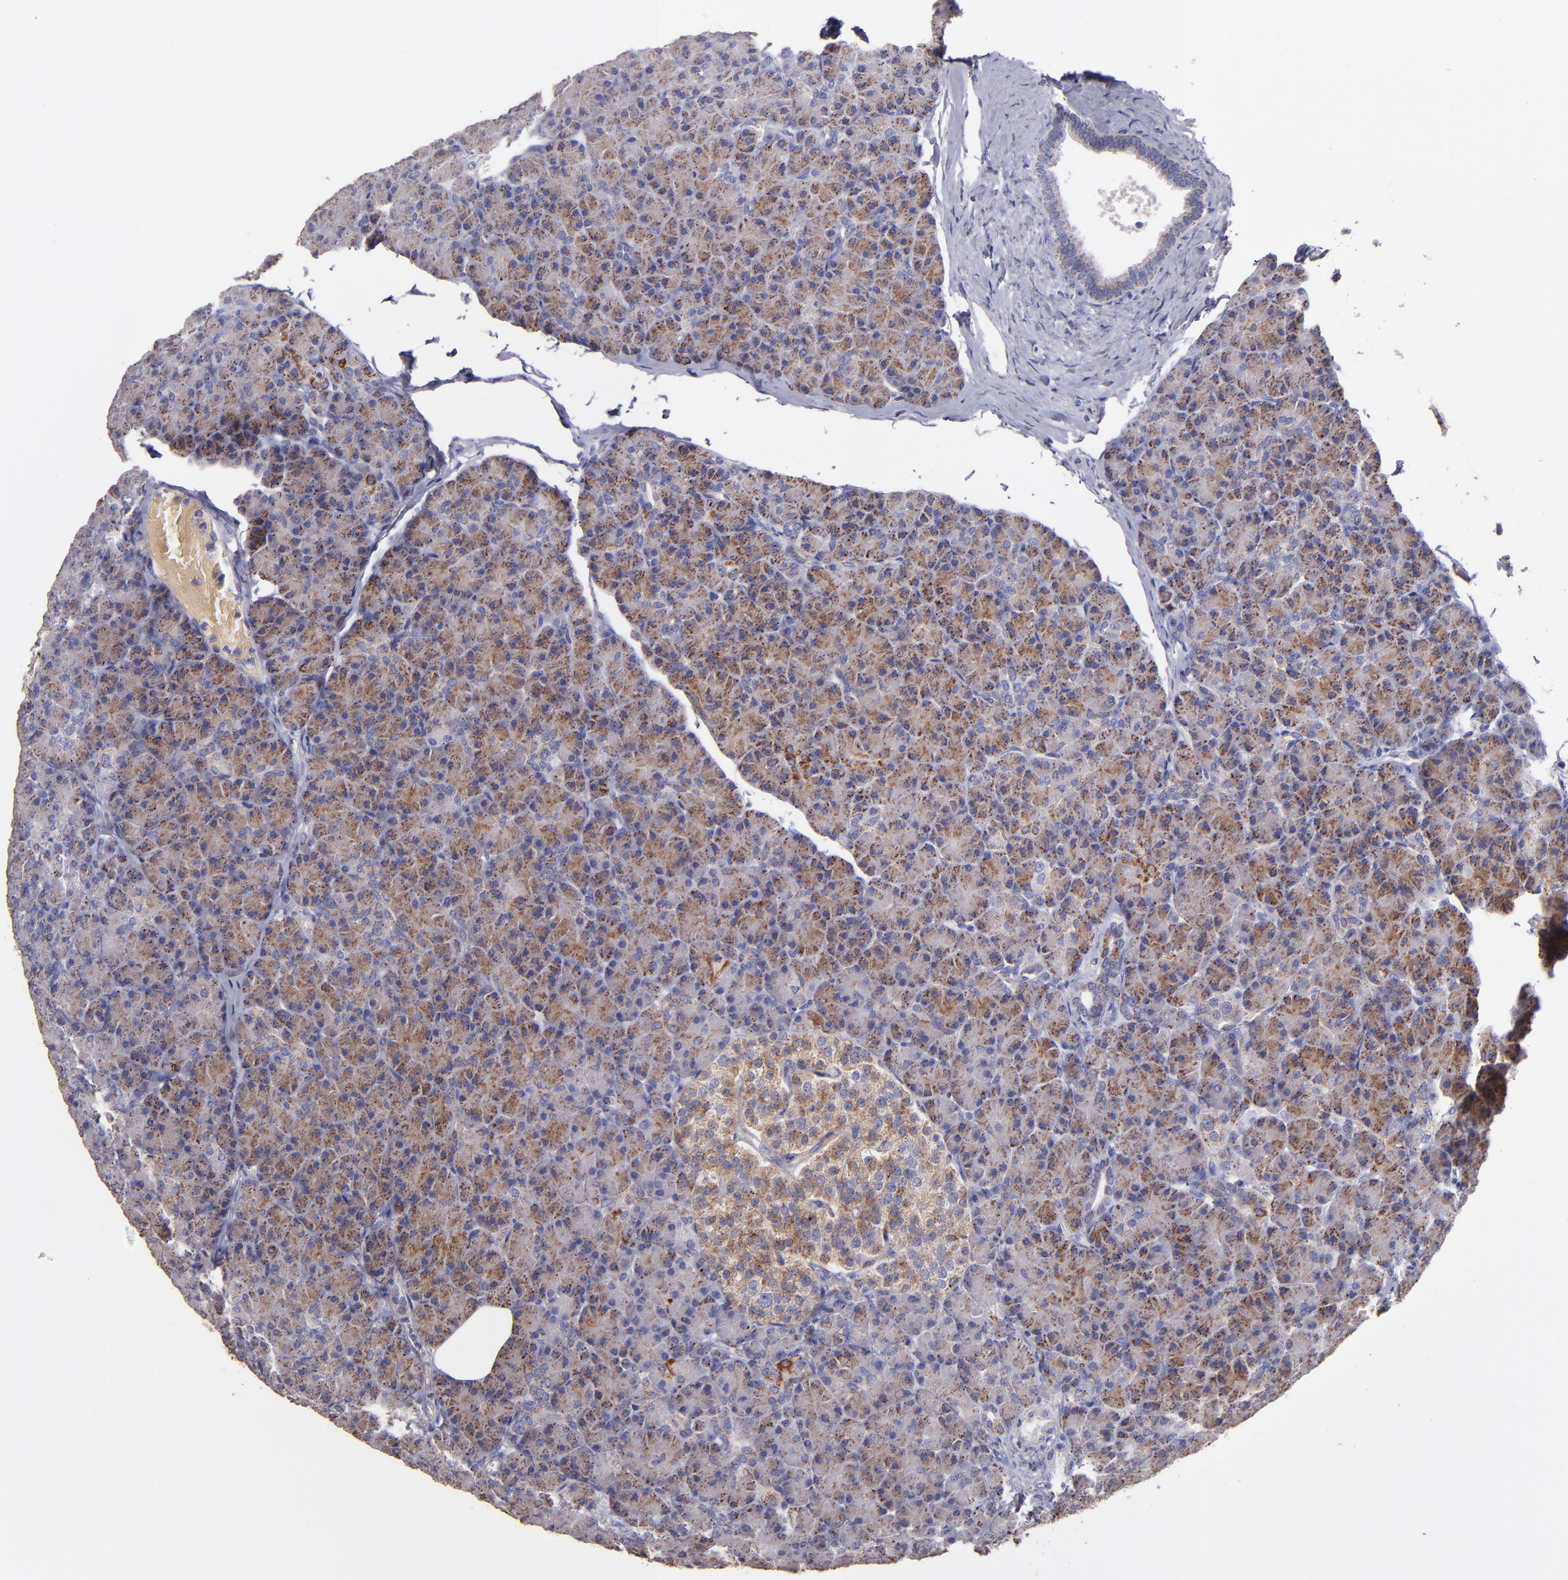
{"staining": {"intensity": "moderate", "quantity": ">75%", "location": "cytoplasmic/membranous"}, "tissue": "pancreas", "cell_type": "Exocrine glandular cells", "image_type": "normal", "snomed": [{"axis": "morphology", "description": "Normal tissue, NOS"}, {"axis": "topography", "description": "Pancreas"}], "caption": "Immunohistochemistry micrograph of normal human pancreas stained for a protein (brown), which reveals medium levels of moderate cytoplasmic/membranous expression in about >75% of exocrine glandular cells.", "gene": "CLTA", "patient": {"sex": "female", "age": 43}}